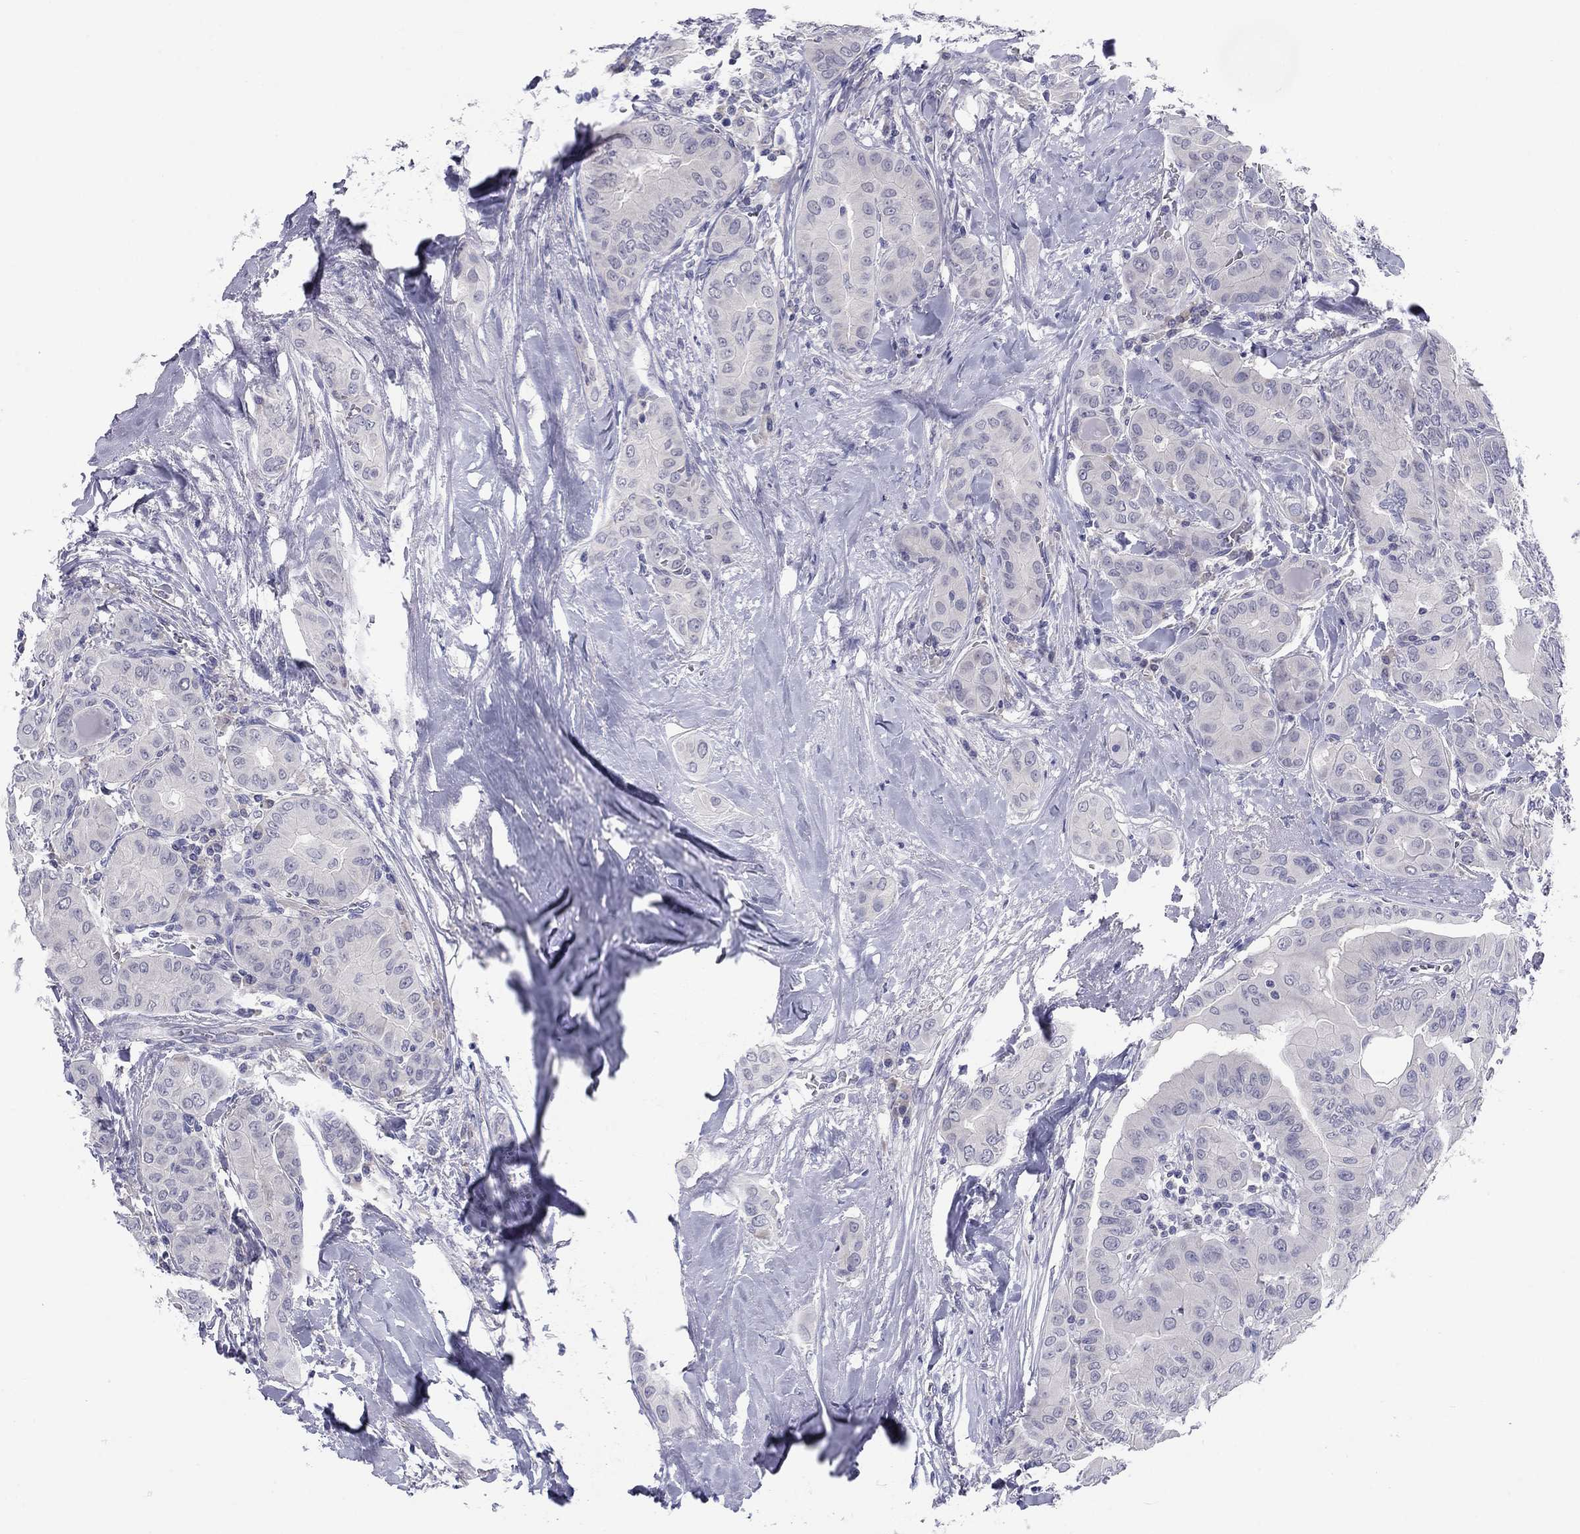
{"staining": {"intensity": "negative", "quantity": "none", "location": "none"}, "tissue": "thyroid cancer", "cell_type": "Tumor cells", "image_type": "cancer", "snomed": [{"axis": "morphology", "description": "Papillary adenocarcinoma, NOS"}, {"axis": "topography", "description": "Thyroid gland"}], "caption": "IHC of human thyroid cancer (papillary adenocarcinoma) reveals no positivity in tumor cells.", "gene": "CACNA1A", "patient": {"sex": "female", "age": 37}}